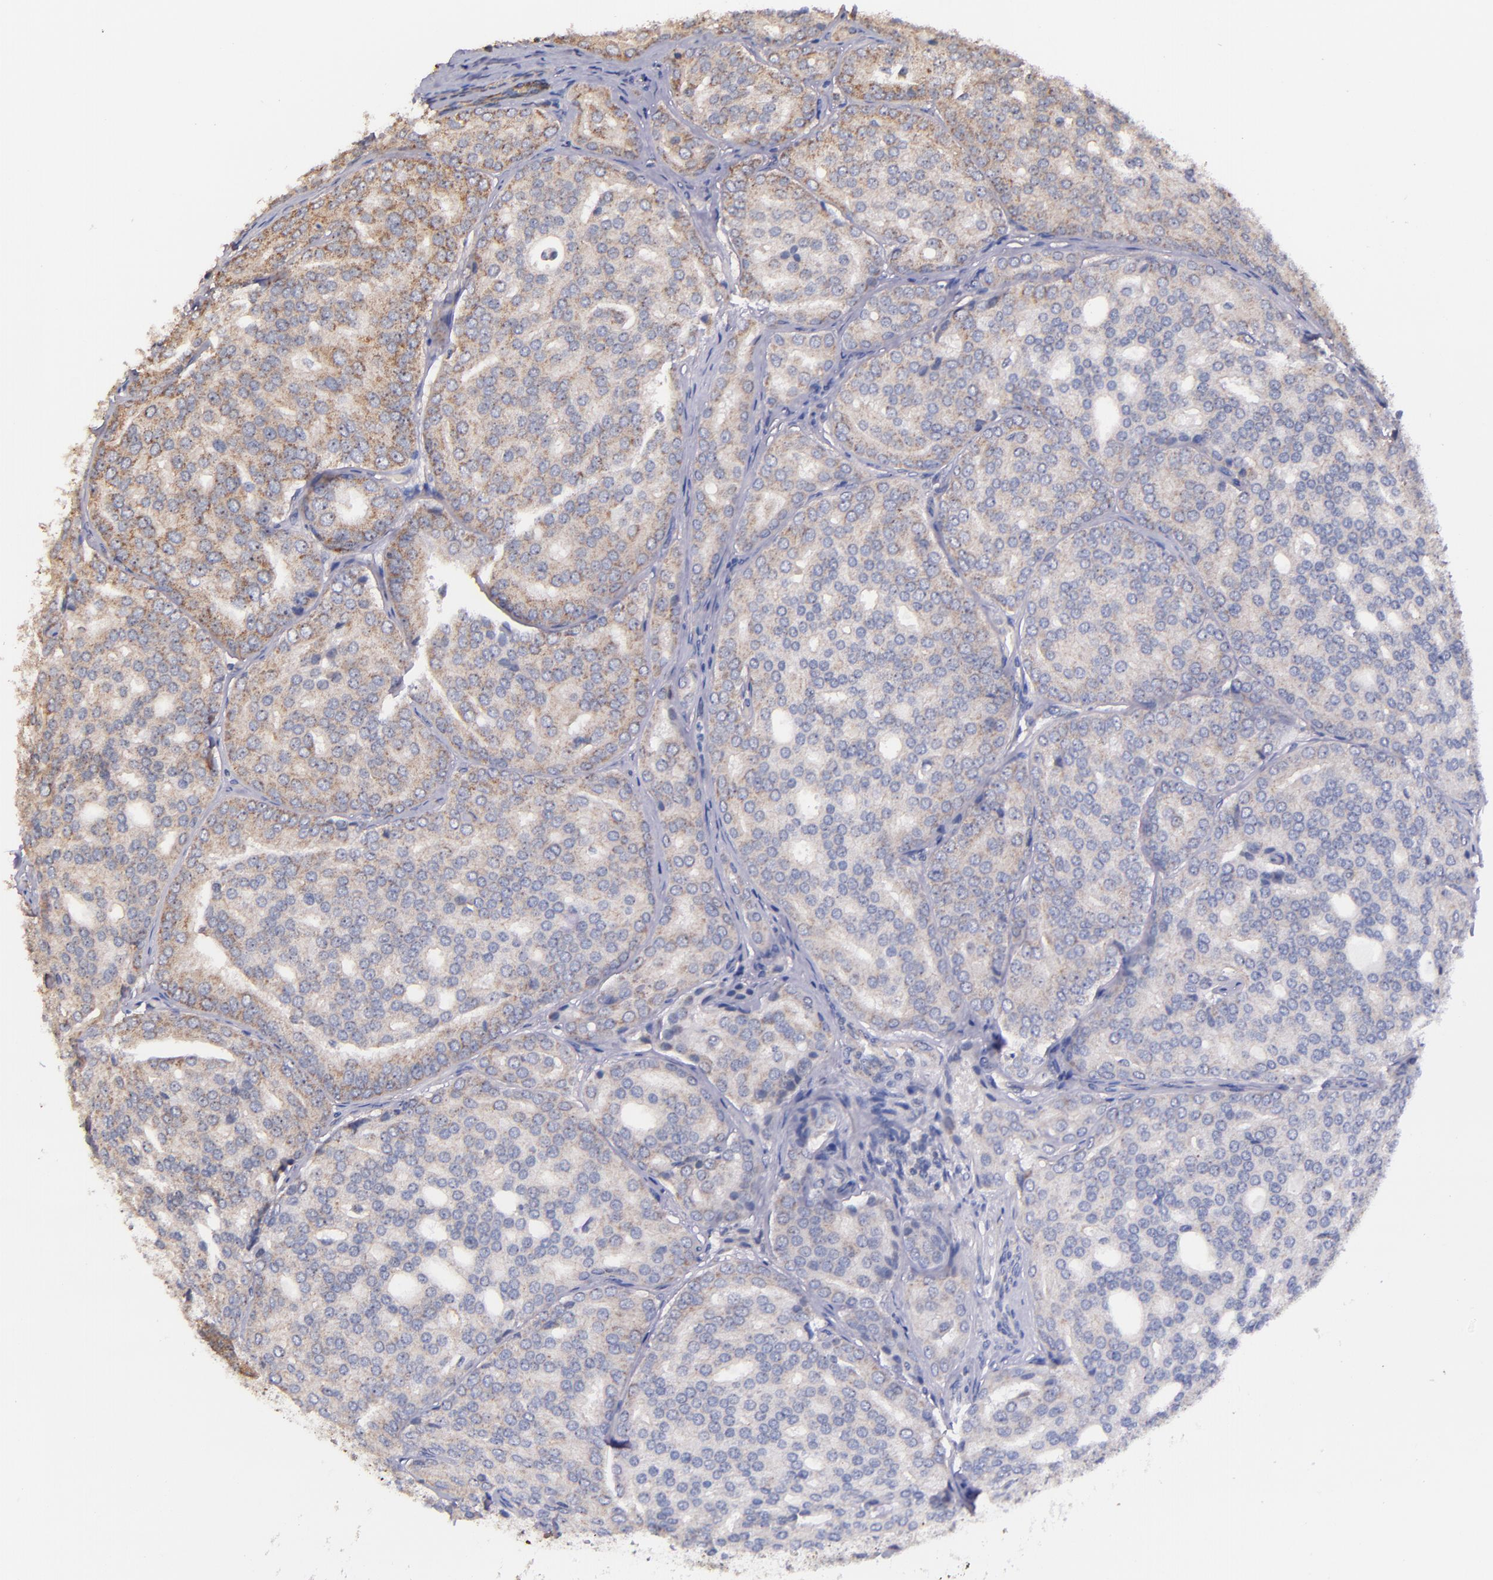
{"staining": {"intensity": "weak", "quantity": "25%-75%", "location": "cytoplasmic/membranous"}, "tissue": "prostate cancer", "cell_type": "Tumor cells", "image_type": "cancer", "snomed": [{"axis": "morphology", "description": "Adenocarcinoma, High grade"}, {"axis": "topography", "description": "Prostate"}], "caption": "Prostate cancer (high-grade adenocarcinoma) tissue reveals weak cytoplasmic/membranous staining in about 25%-75% of tumor cells, visualized by immunohistochemistry.", "gene": "SHC1", "patient": {"sex": "male", "age": 64}}